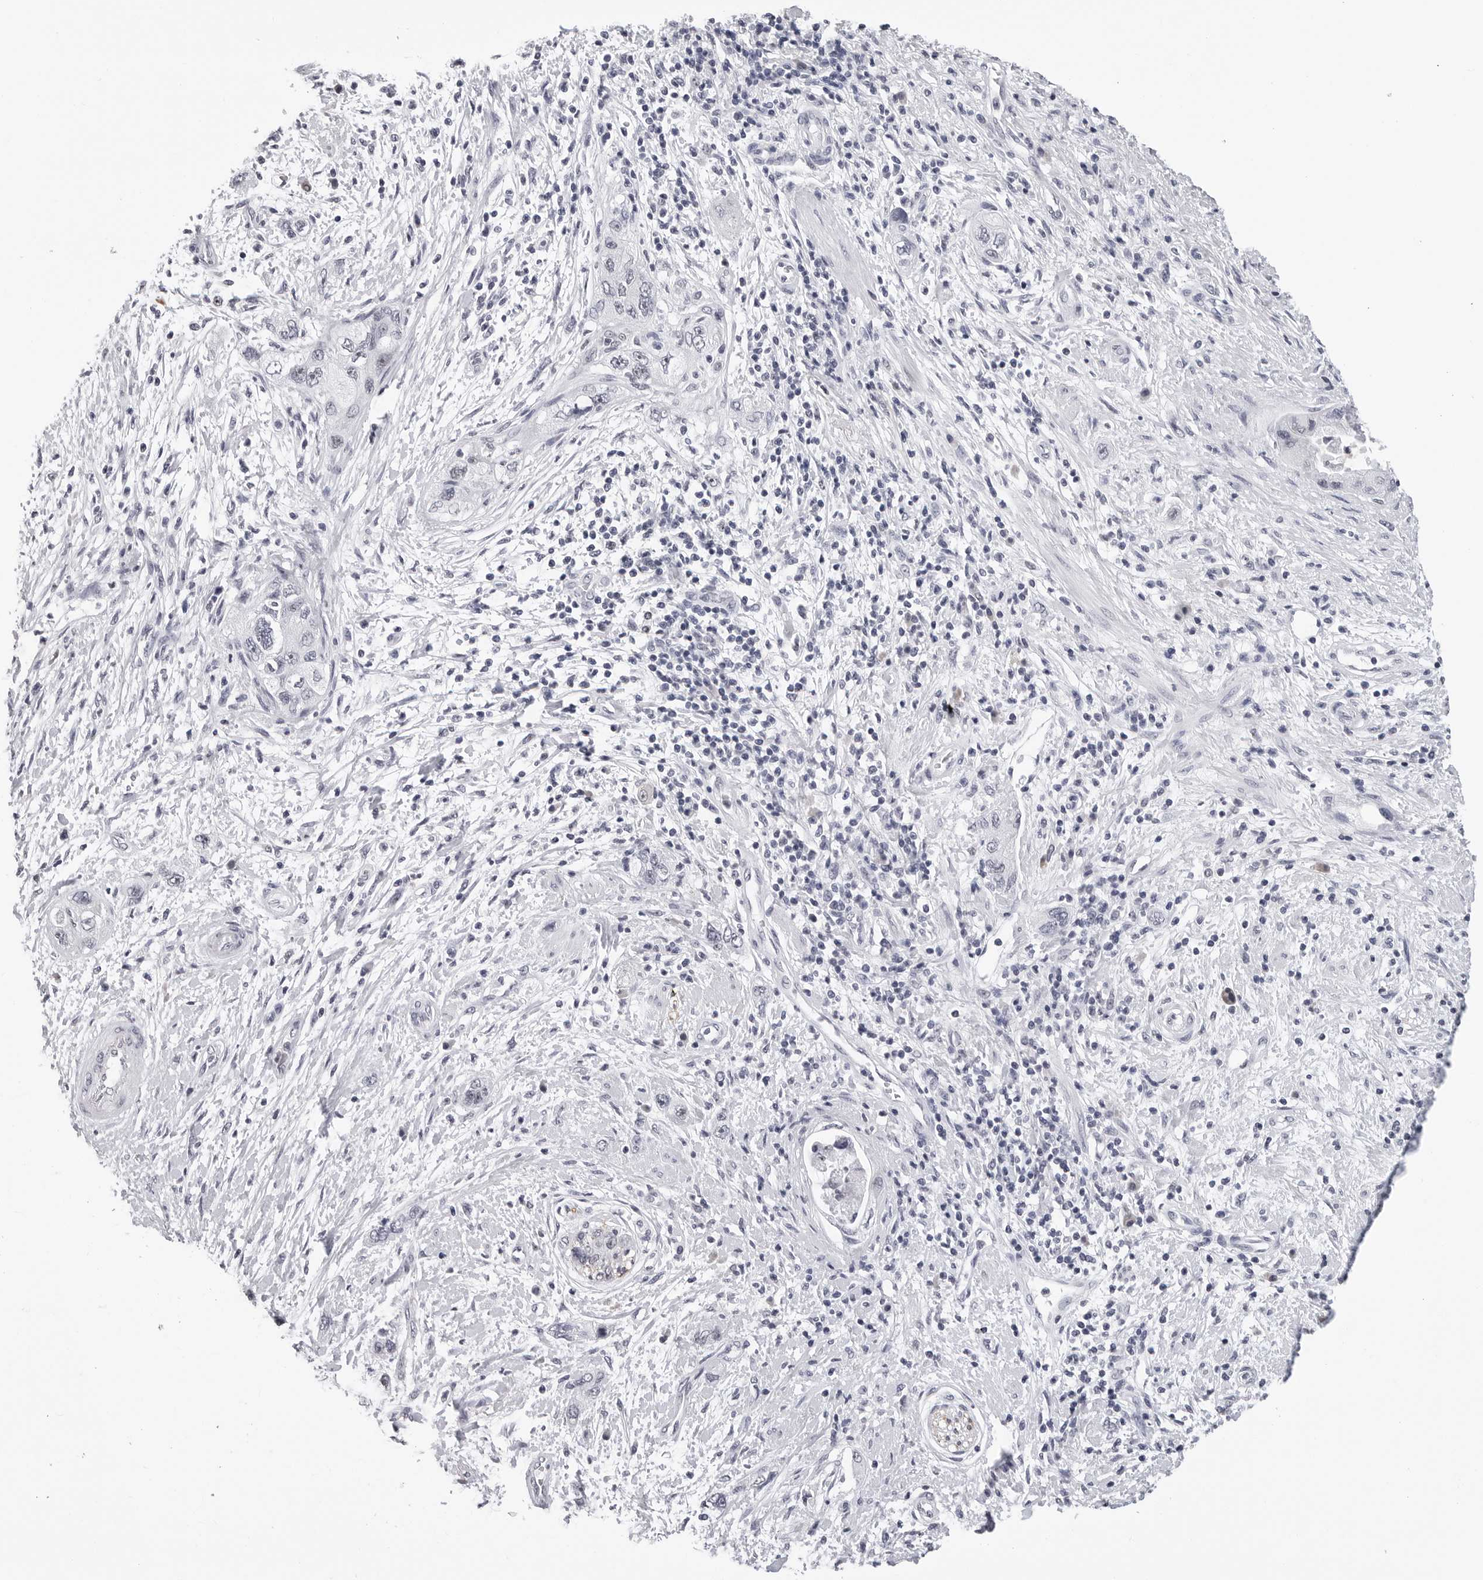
{"staining": {"intensity": "negative", "quantity": "none", "location": "none"}, "tissue": "pancreatic cancer", "cell_type": "Tumor cells", "image_type": "cancer", "snomed": [{"axis": "morphology", "description": "Adenocarcinoma, NOS"}, {"axis": "topography", "description": "Pancreas"}], "caption": "Tumor cells show no significant expression in pancreatic cancer (adenocarcinoma).", "gene": "GNL2", "patient": {"sex": "female", "age": 73}}